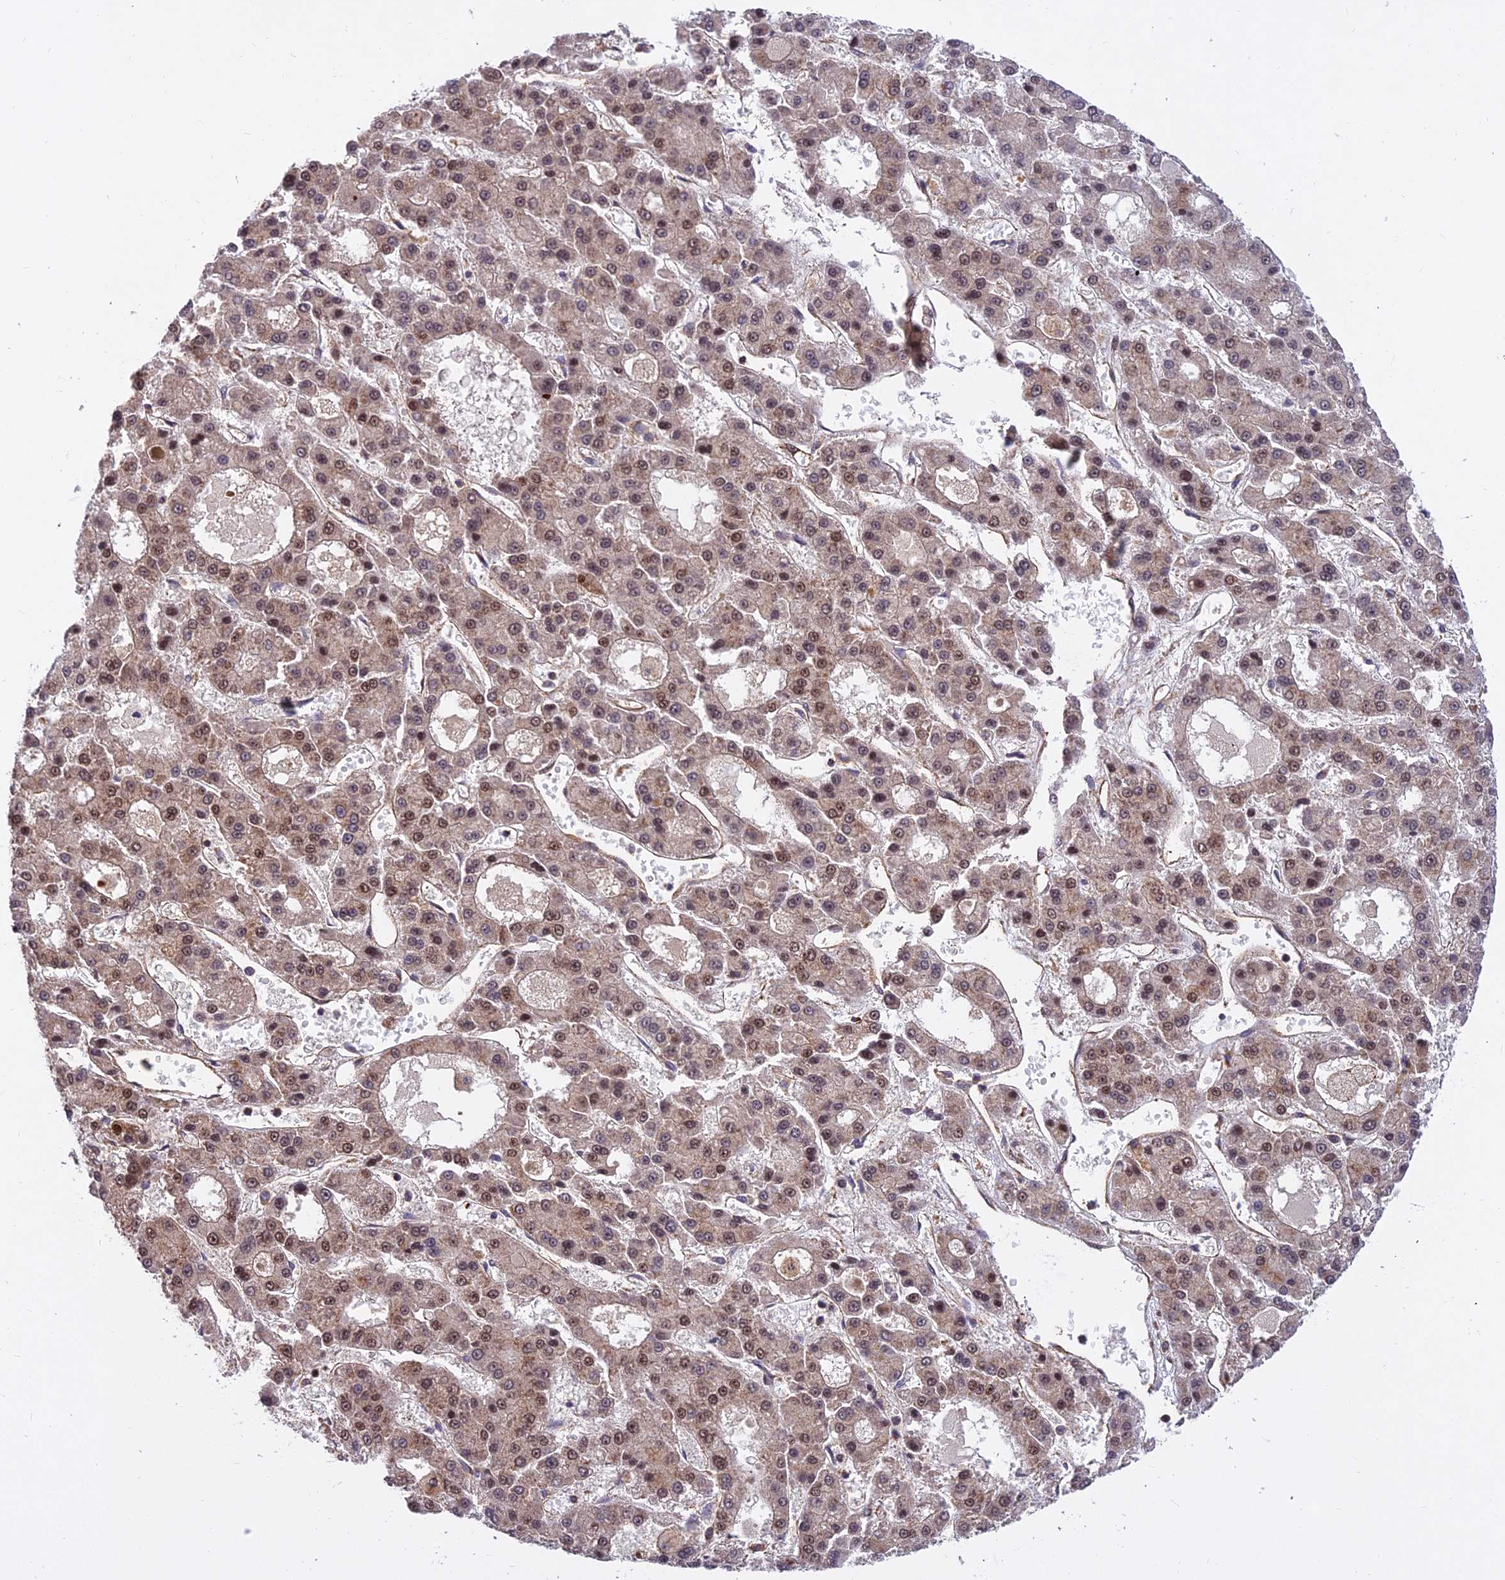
{"staining": {"intensity": "moderate", "quantity": ">75%", "location": "nuclear"}, "tissue": "liver cancer", "cell_type": "Tumor cells", "image_type": "cancer", "snomed": [{"axis": "morphology", "description": "Carcinoma, Hepatocellular, NOS"}, {"axis": "topography", "description": "Liver"}], "caption": "Liver cancer tissue demonstrates moderate nuclear expression in approximately >75% of tumor cells", "gene": "TCEA3", "patient": {"sex": "male", "age": 70}}